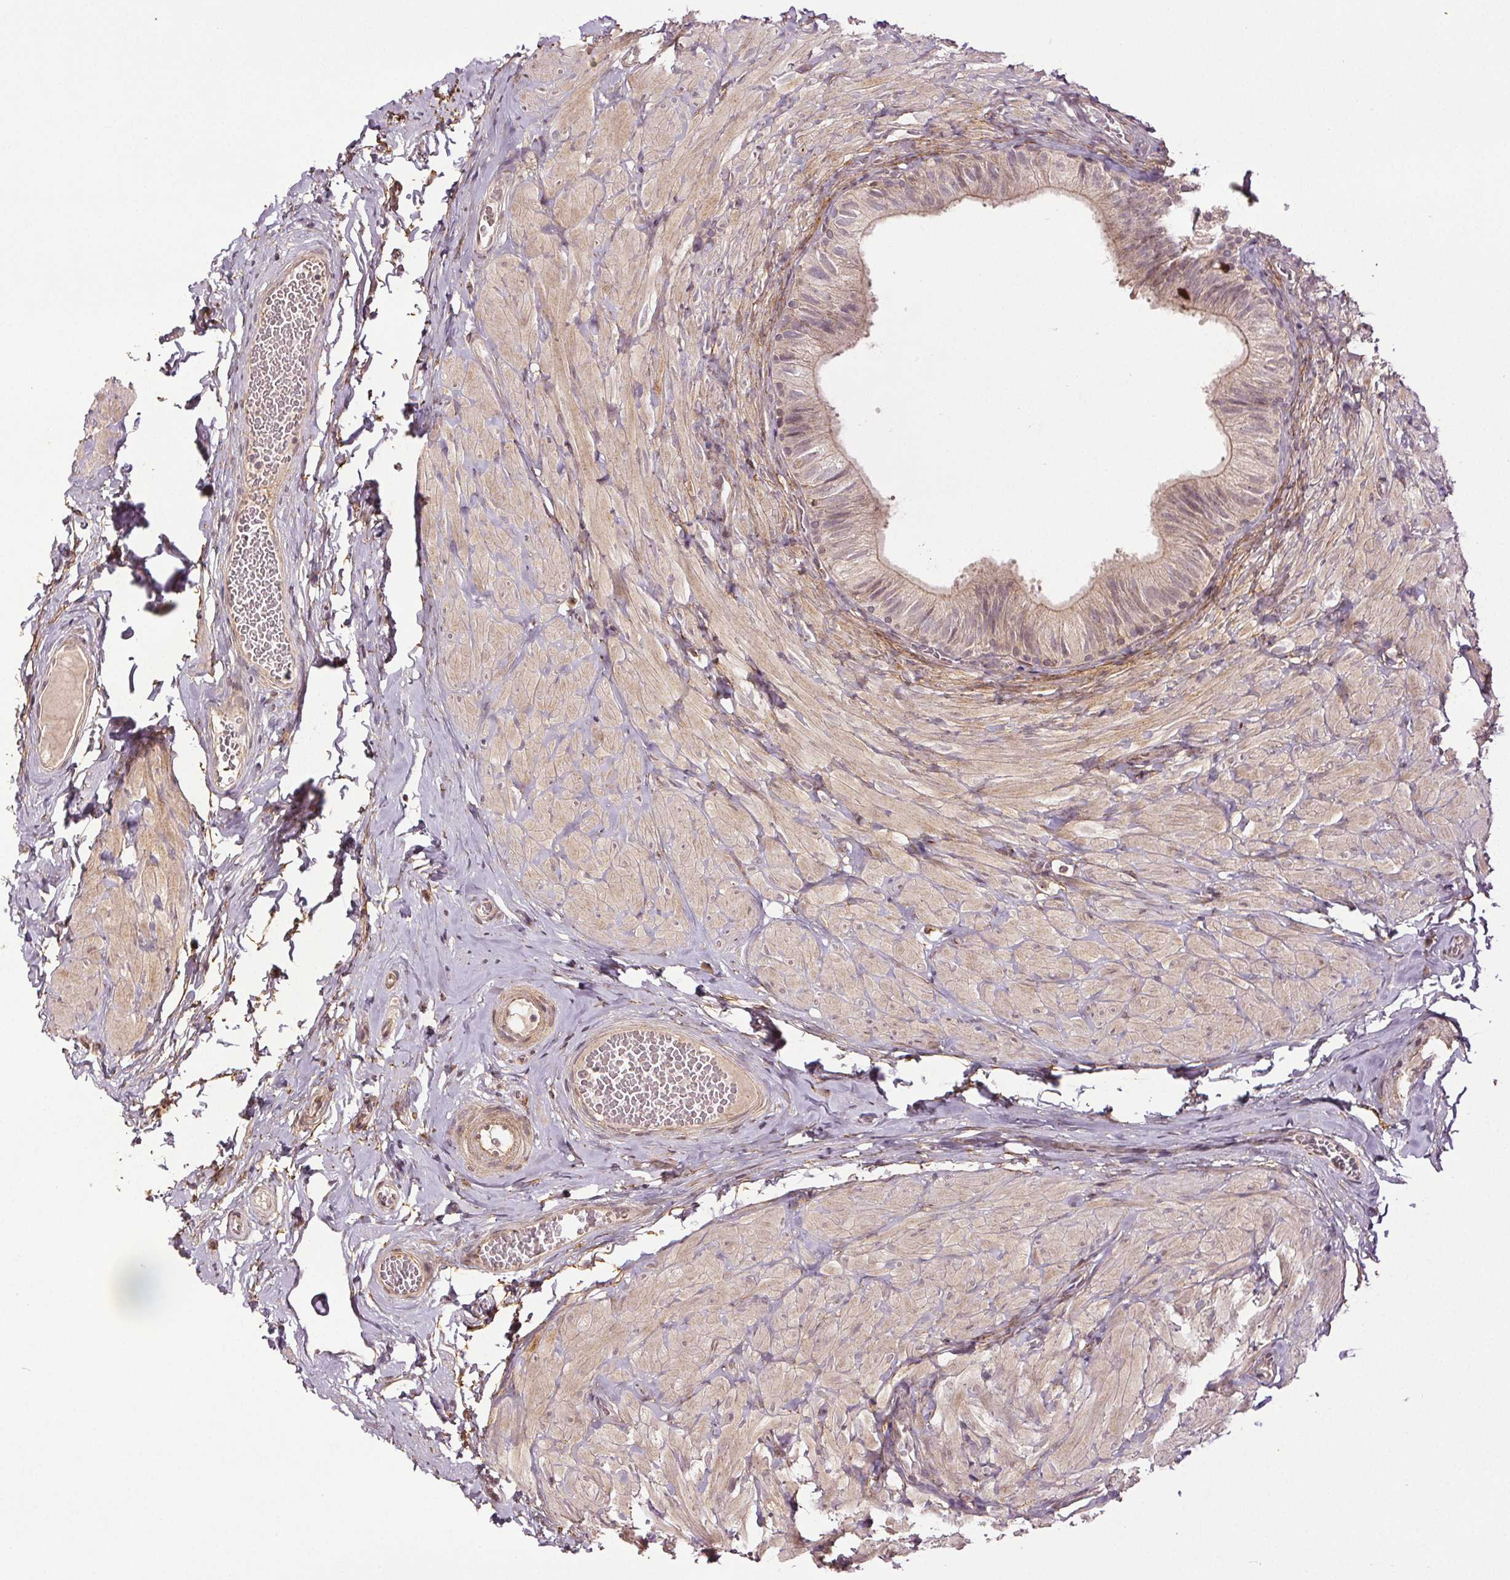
{"staining": {"intensity": "negative", "quantity": "none", "location": "none"}, "tissue": "epididymis", "cell_type": "Glandular cells", "image_type": "normal", "snomed": [{"axis": "morphology", "description": "Normal tissue, NOS"}, {"axis": "topography", "description": "Epididymis, spermatic cord, NOS"}, {"axis": "topography", "description": "Epididymis"}, {"axis": "topography", "description": "Peripheral nerve tissue"}], "caption": "An immunohistochemistry (IHC) micrograph of normal epididymis is shown. There is no staining in glandular cells of epididymis. Brightfield microscopy of IHC stained with DAB (3,3'-diaminobenzidine) (brown) and hematoxylin (blue), captured at high magnification.", "gene": "EPHB3", "patient": {"sex": "male", "age": 29}}